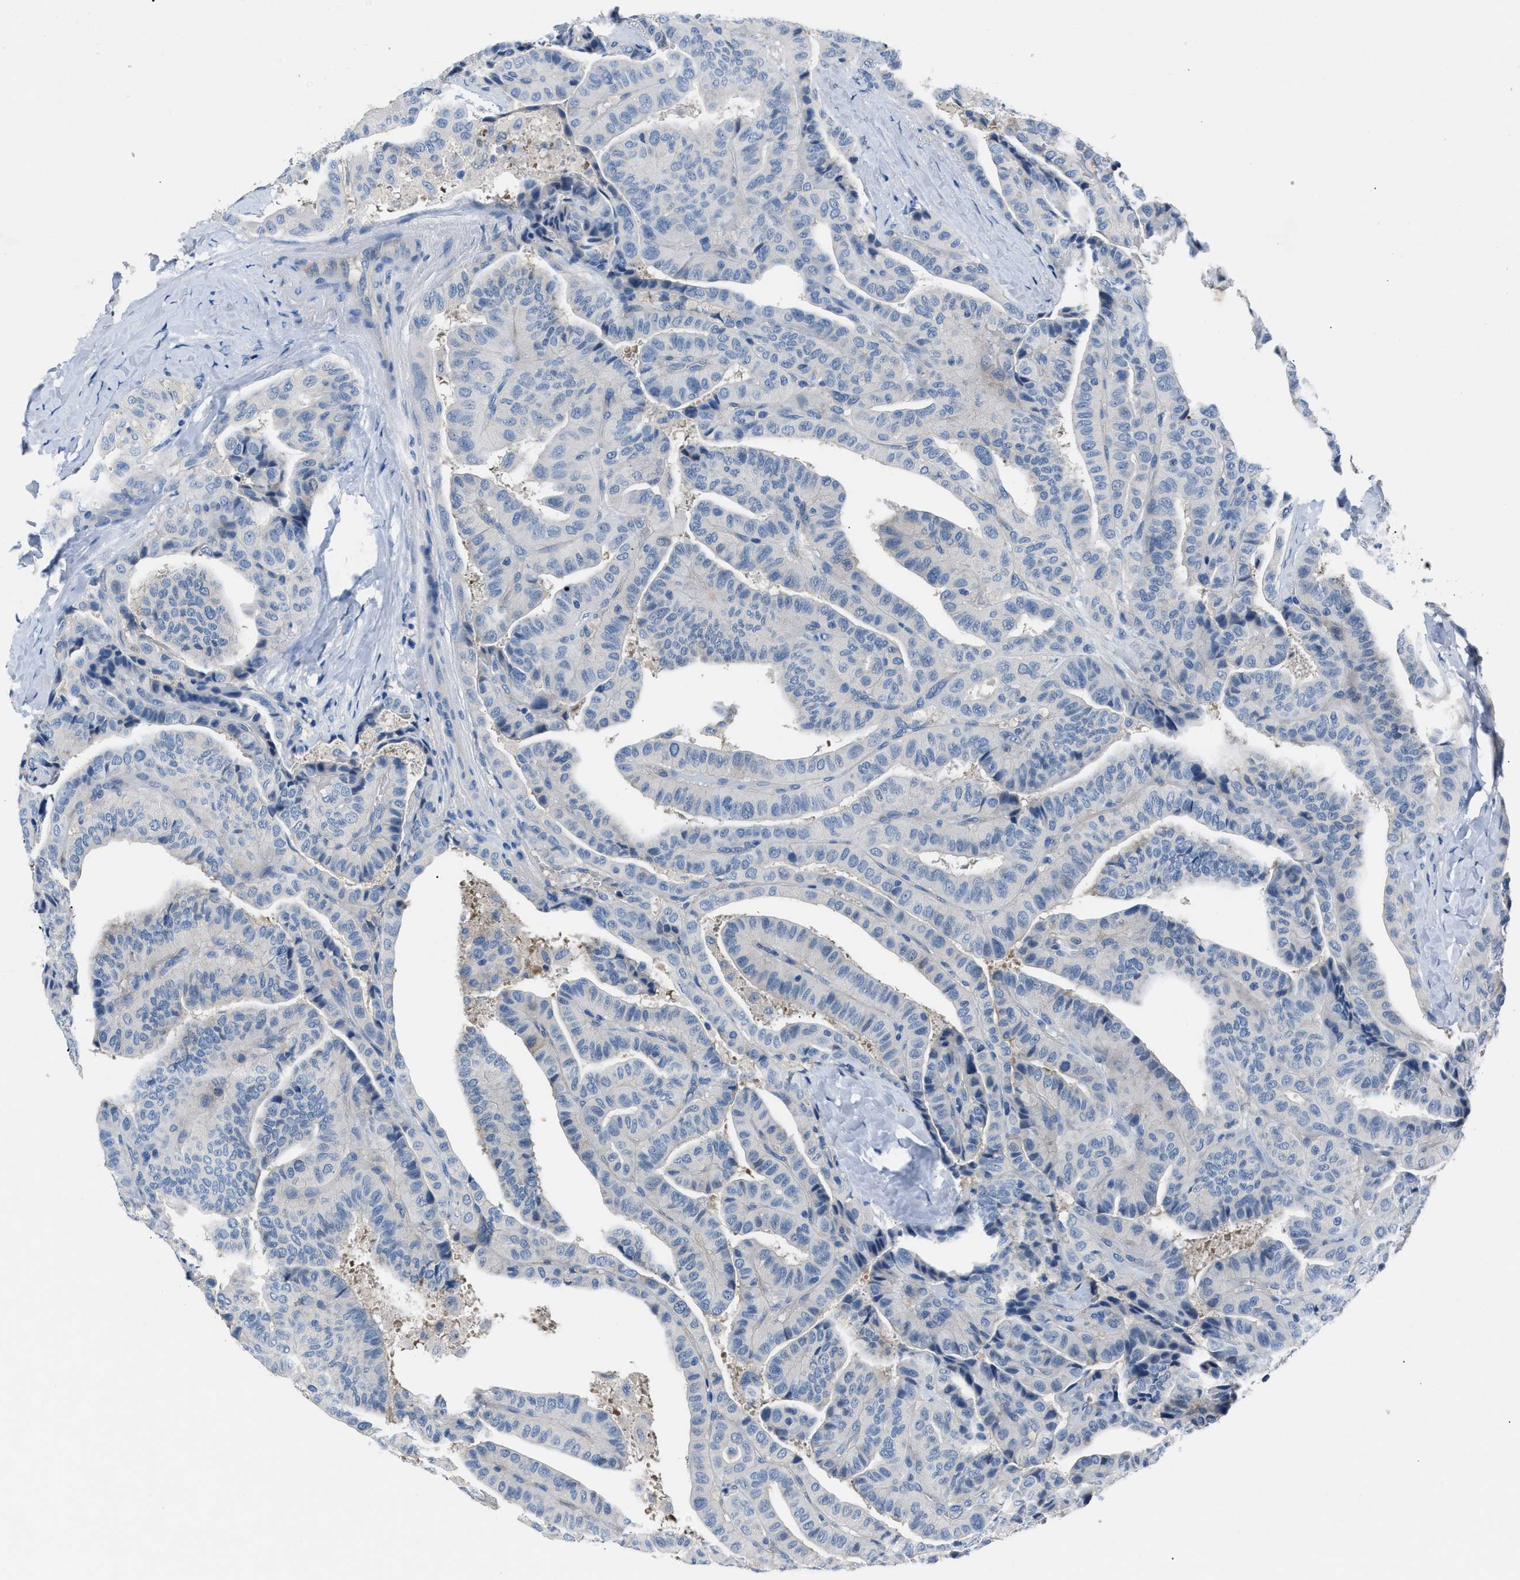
{"staining": {"intensity": "negative", "quantity": "none", "location": "none"}, "tissue": "thyroid cancer", "cell_type": "Tumor cells", "image_type": "cancer", "snomed": [{"axis": "morphology", "description": "Papillary adenocarcinoma, NOS"}, {"axis": "topography", "description": "Thyroid gland"}], "caption": "Human papillary adenocarcinoma (thyroid) stained for a protein using immunohistochemistry (IHC) demonstrates no positivity in tumor cells.", "gene": "DNAAF5", "patient": {"sex": "male", "age": 77}}